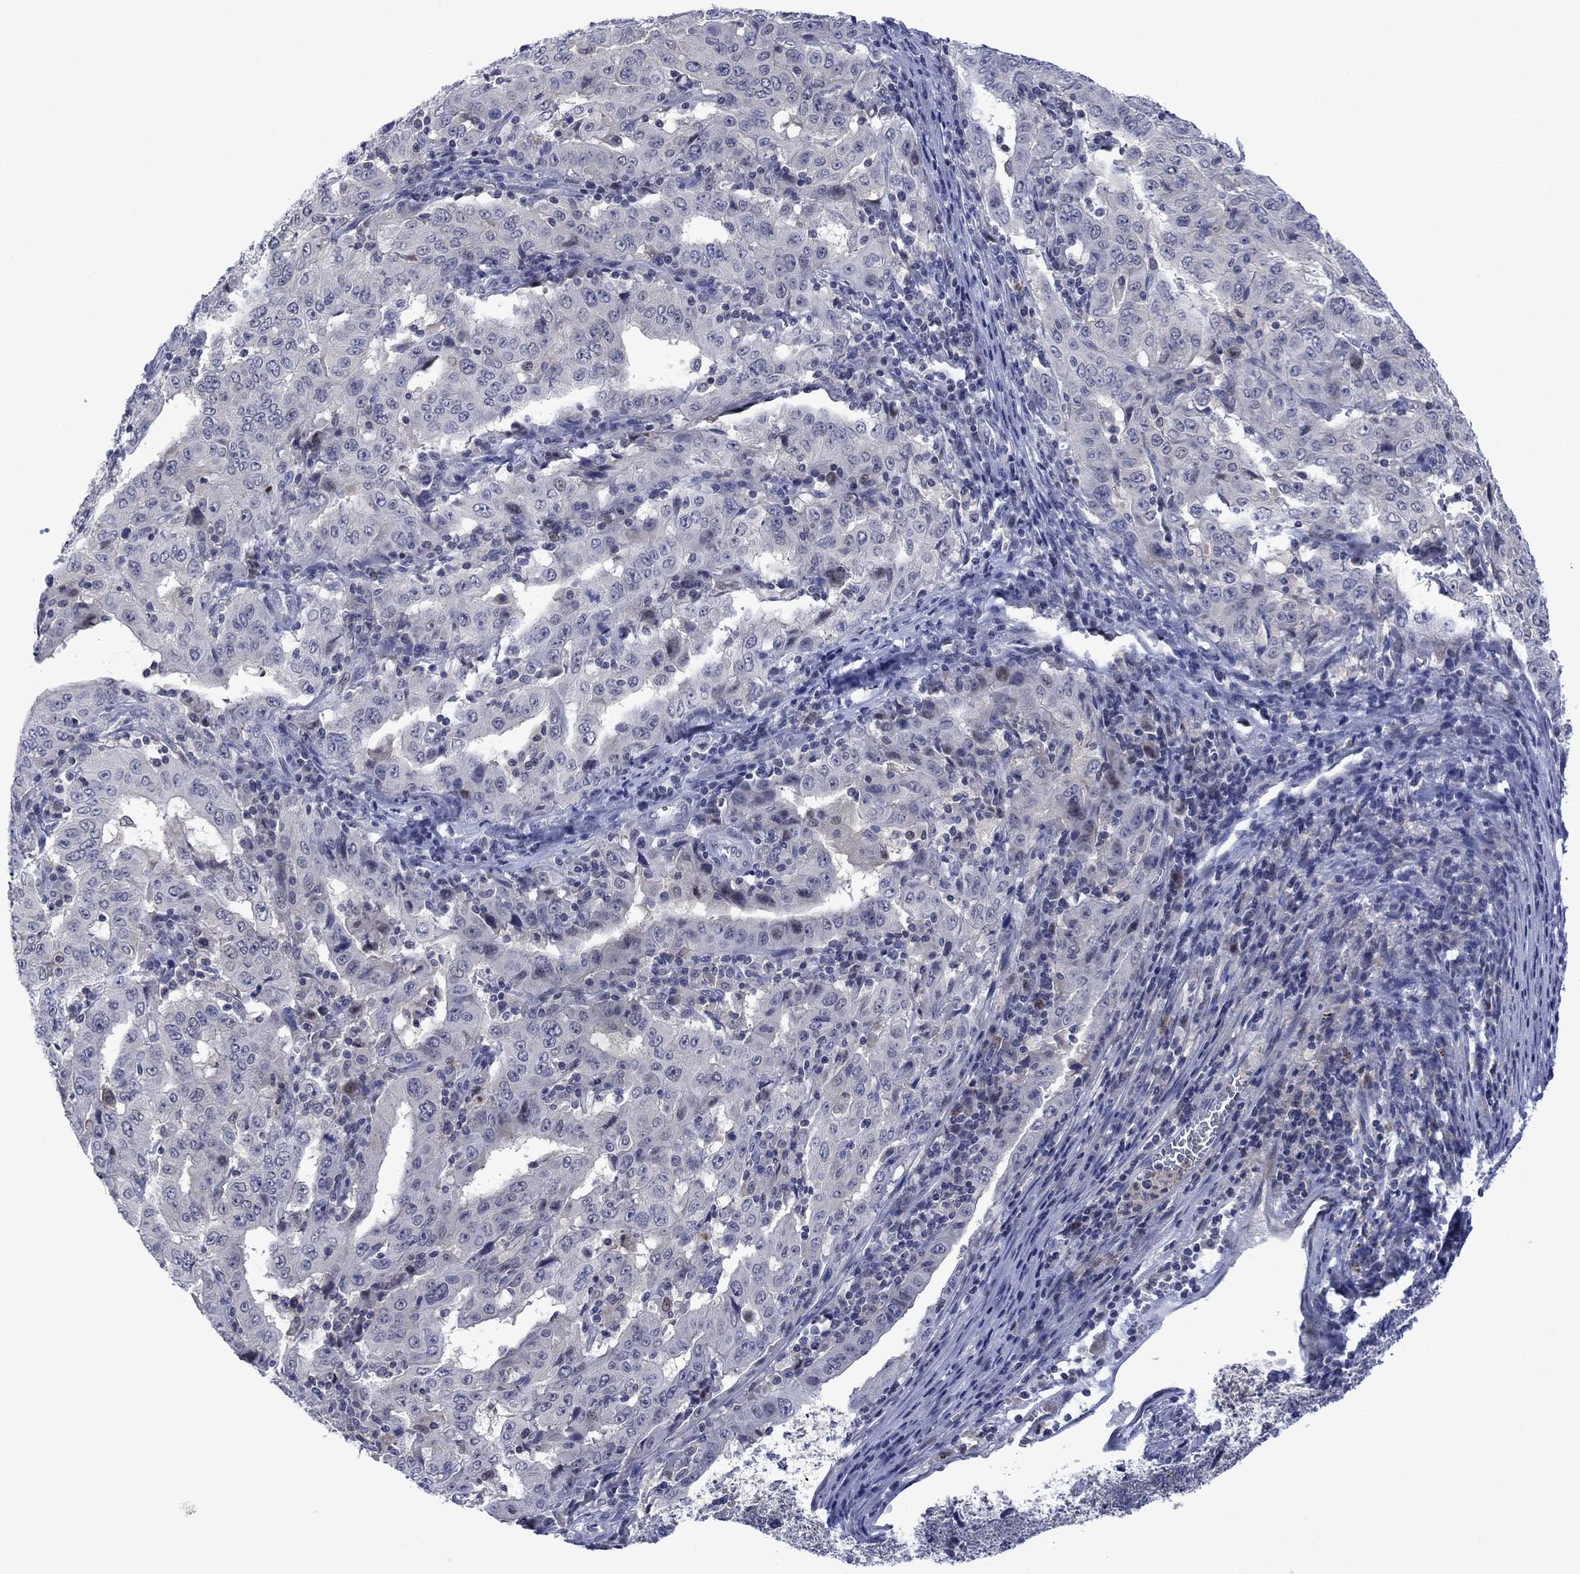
{"staining": {"intensity": "negative", "quantity": "none", "location": "none"}, "tissue": "pancreatic cancer", "cell_type": "Tumor cells", "image_type": "cancer", "snomed": [{"axis": "morphology", "description": "Adenocarcinoma, NOS"}, {"axis": "topography", "description": "Pancreas"}], "caption": "Immunohistochemistry (IHC) histopathology image of neoplastic tissue: pancreatic adenocarcinoma stained with DAB shows no significant protein staining in tumor cells.", "gene": "AGL", "patient": {"sex": "male", "age": 63}}